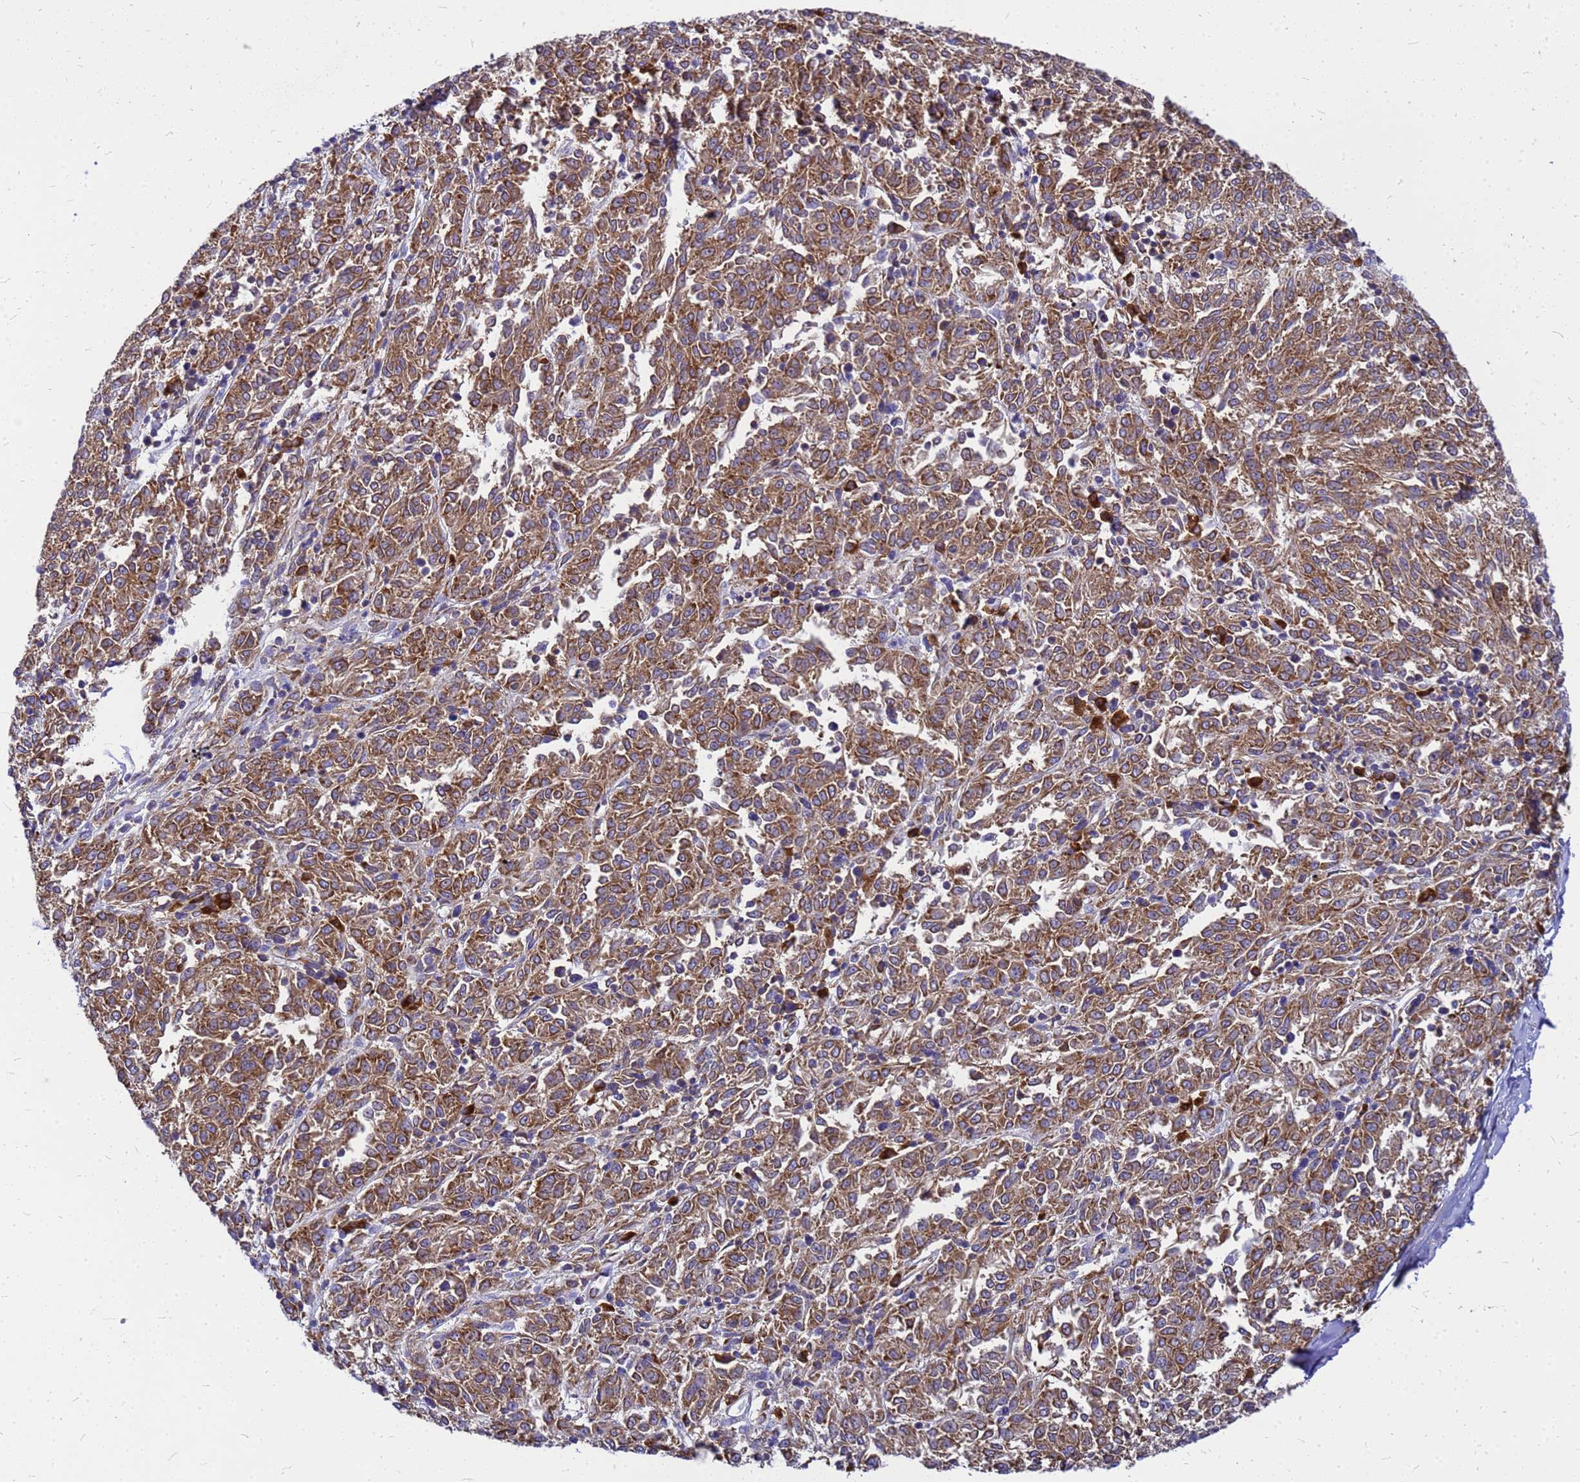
{"staining": {"intensity": "moderate", "quantity": ">75%", "location": "cytoplasmic/membranous"}, "tissue": "melanoma", "cell_type": "Tumor cells", "image_type": "cancer", "snomed": [{"axis": "morphology", "description": "Malignant melanoma, NOS"}, {"axis": "topography", "description": "Skin"}], "caption": "Immunohistochemical staining of human malignant melanoma demonstrates medium levels of moderate cytoplasmic/membranous staining in approximately >75% of tumor cells. (IHC, brightfield microscopy, high magnification).", "gene": "EEF1D", "patient": {"sex": "female", "age": 72}}